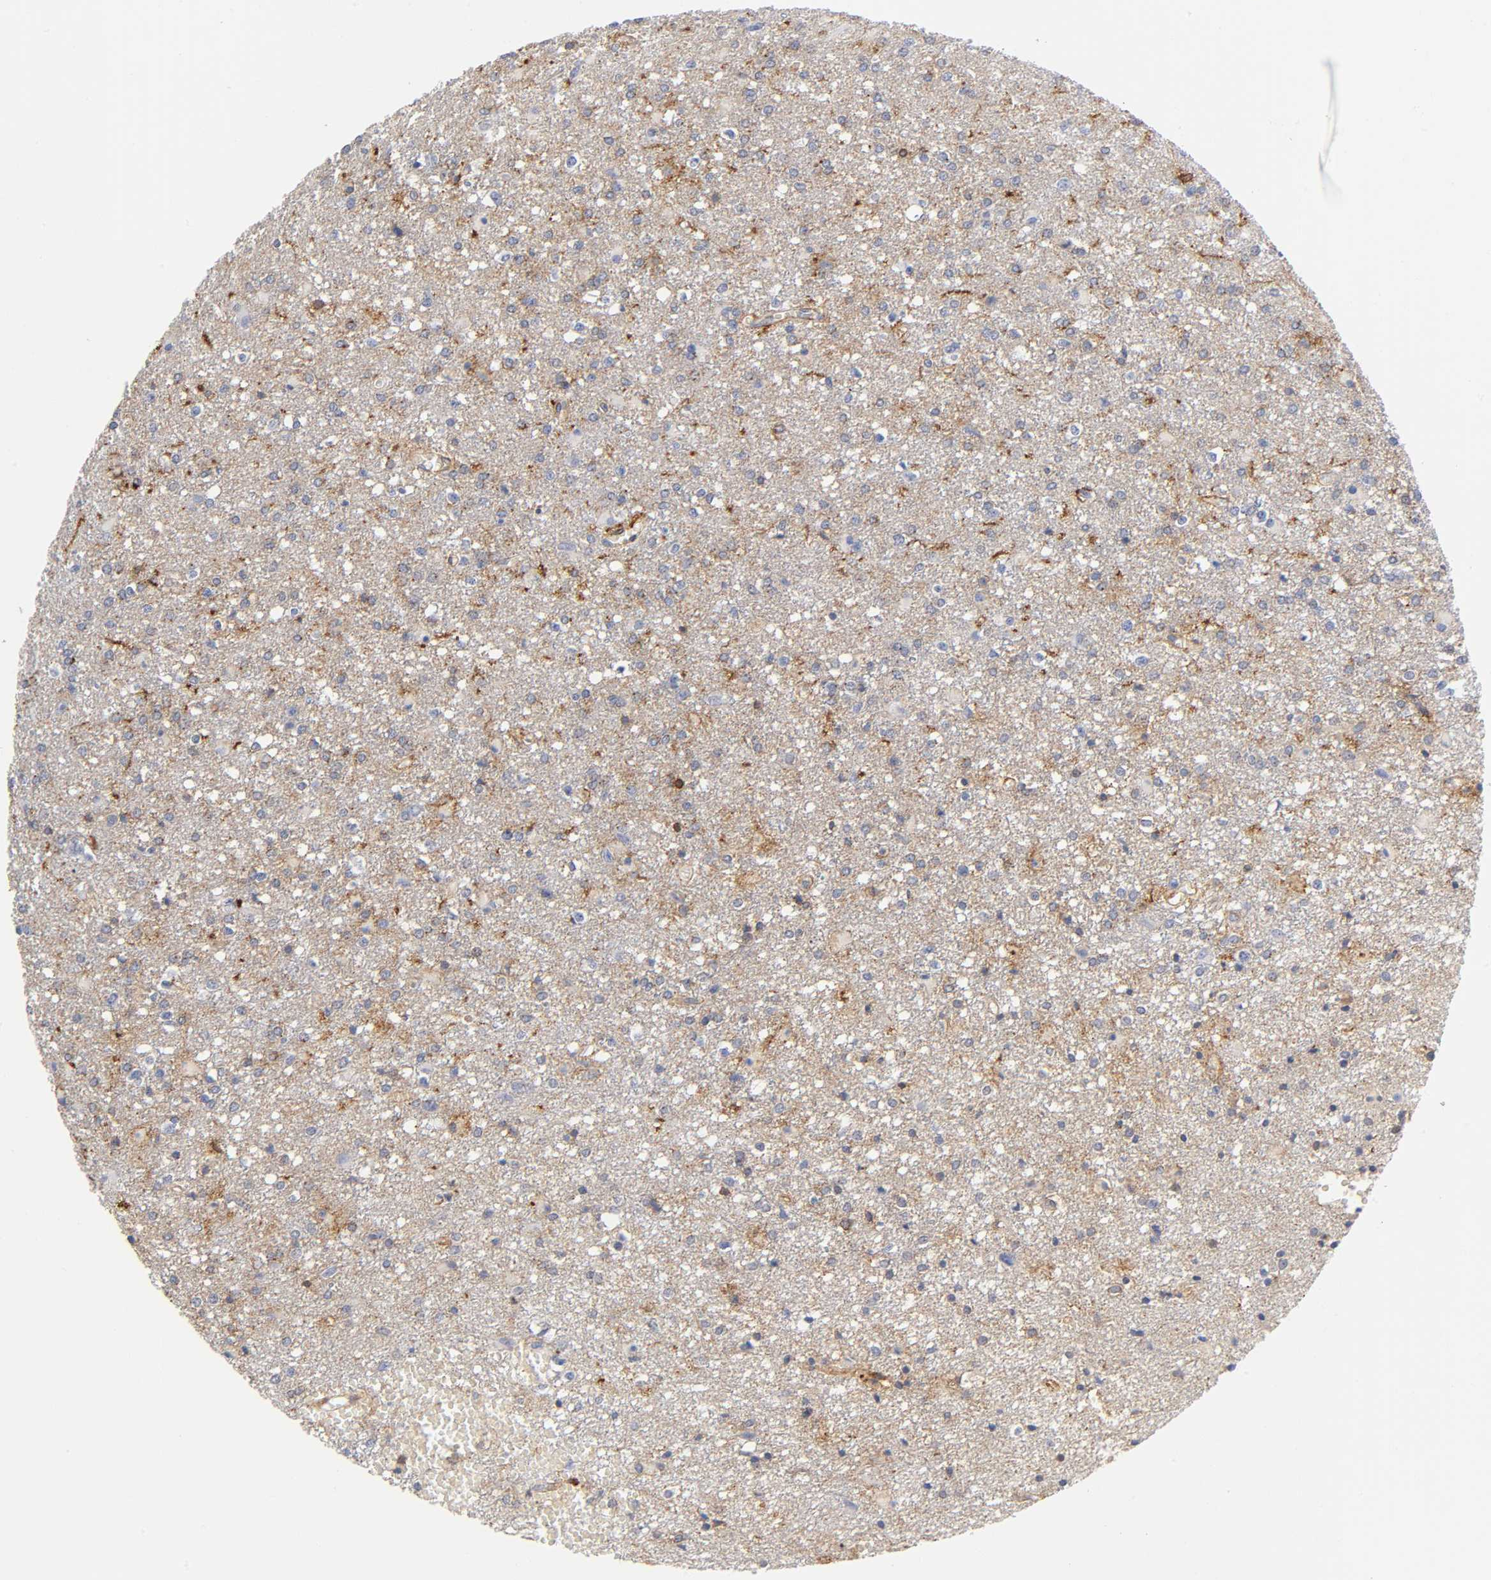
{"staining": {"intensity": "moderate", "quantity": "<25%", "location": "cytoplasmic/membranous"}, "tissue": "glioma", "cell_type": "Tumor cells", "image_type": "cancer", "snomed": [{"axis": "morphology", "description": "Glioma, malignant, High grade"}, {"axis": "topography", "description": "Cerebral cortex"}], "caption": "DAB immunohistochemical staining of human glioma demonstrates moderate cytoplasmic/membranous protein positivity in approximately <25% of tumor cells.", "gene": "ANXA7", "patient": {"sex": "male", "age": 76}}